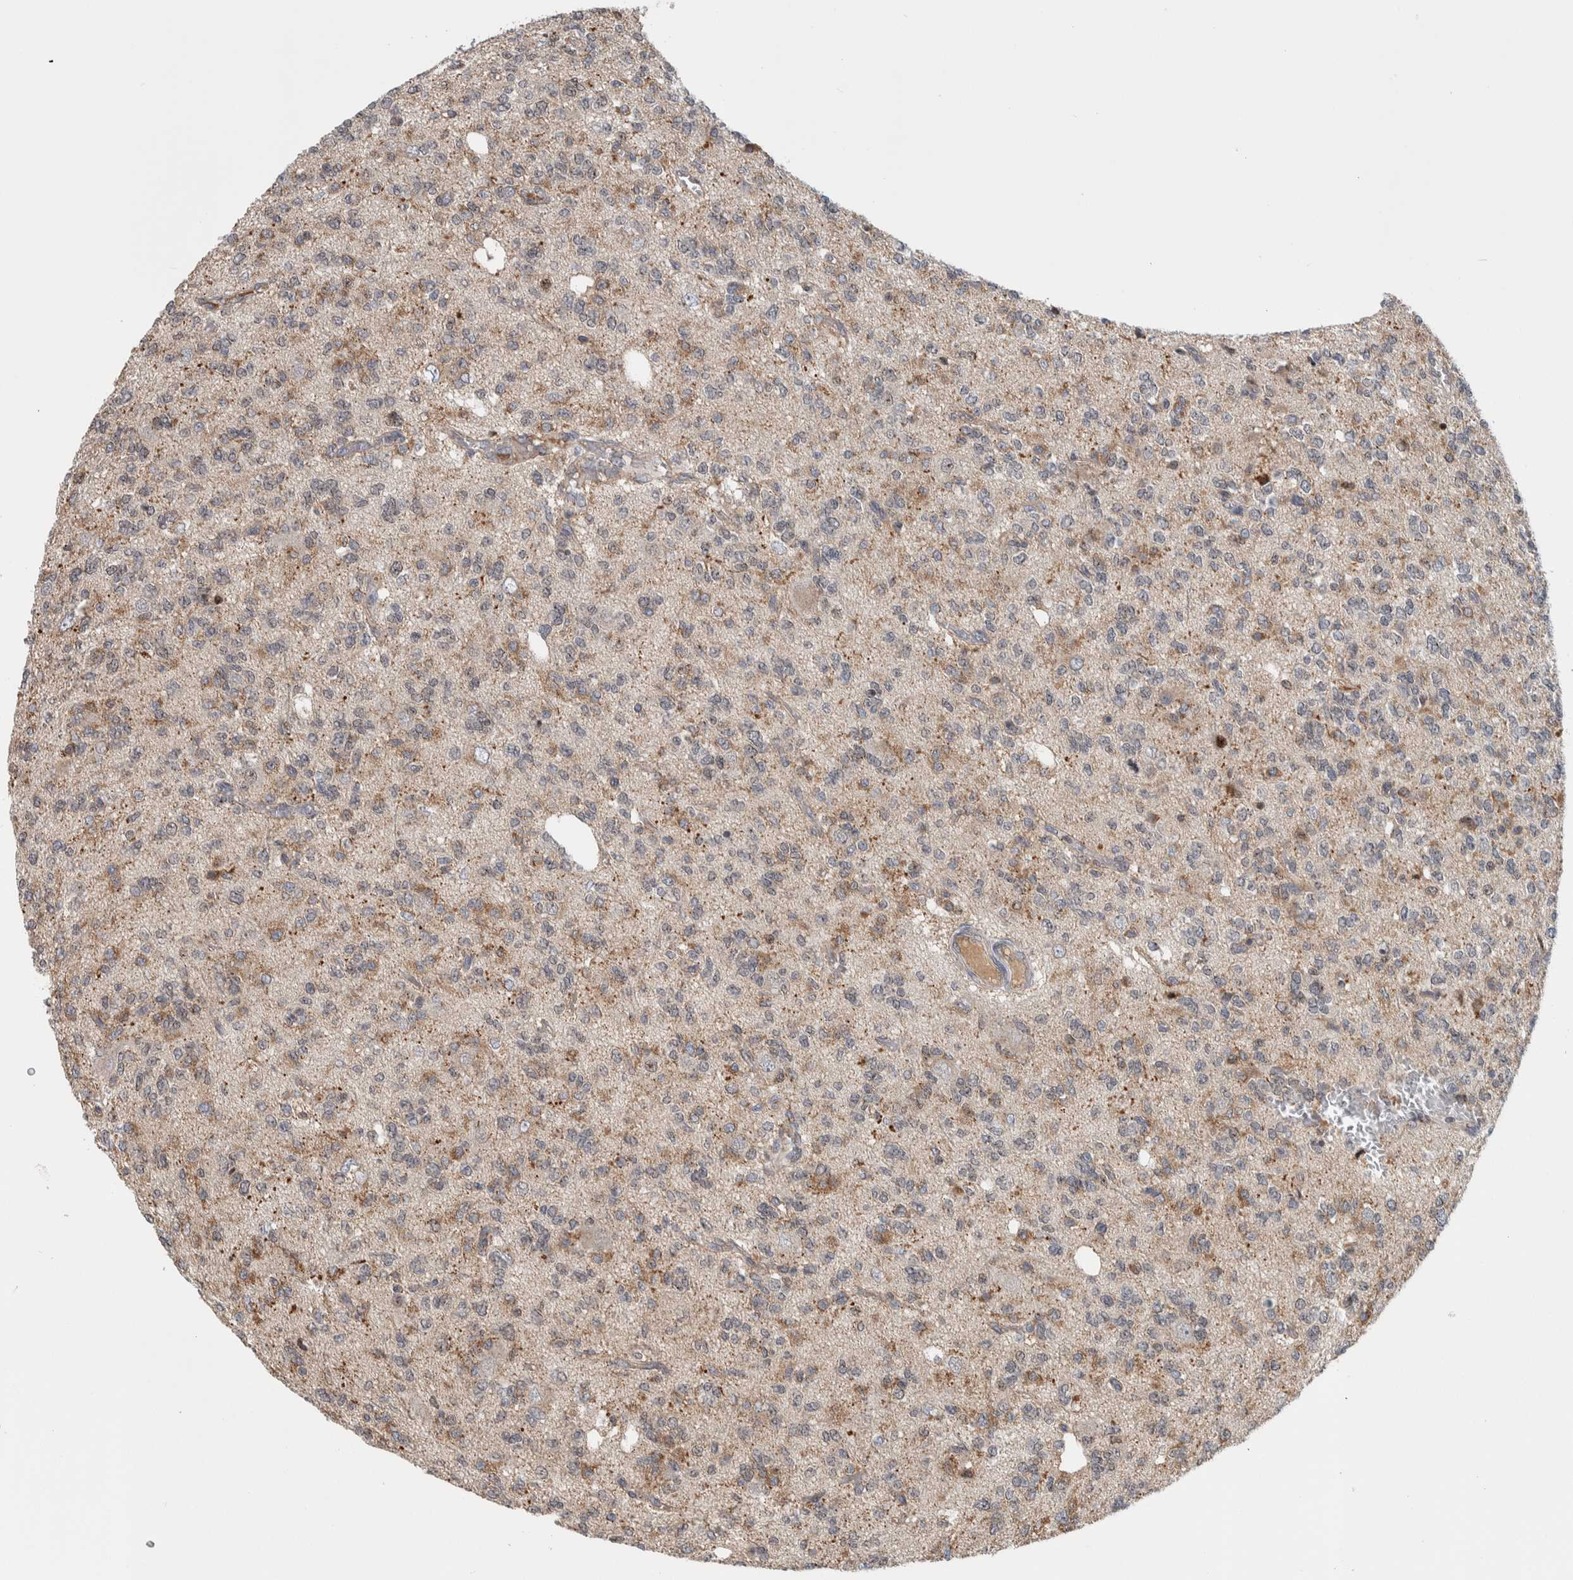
{"staining": {"intensity": "weak", "quantity": ">75%", "location": "cytoplasmic/membranous"}, "tissue": "glioma", "cell_type": "Tumor cells", "image_type": "cancer", "snomed": [{"axis": "morphology", "description": "Glioma, malignant, Low grade"}, {"axis": "topography", "description": "Brain"}], "caption": "Weak cytoplasmic/membranous positivity is appreciated in approximately >75% of tumor cells in glioma.", "gene": "MSL1", "patient": {"sex": "male", "age": 38}}